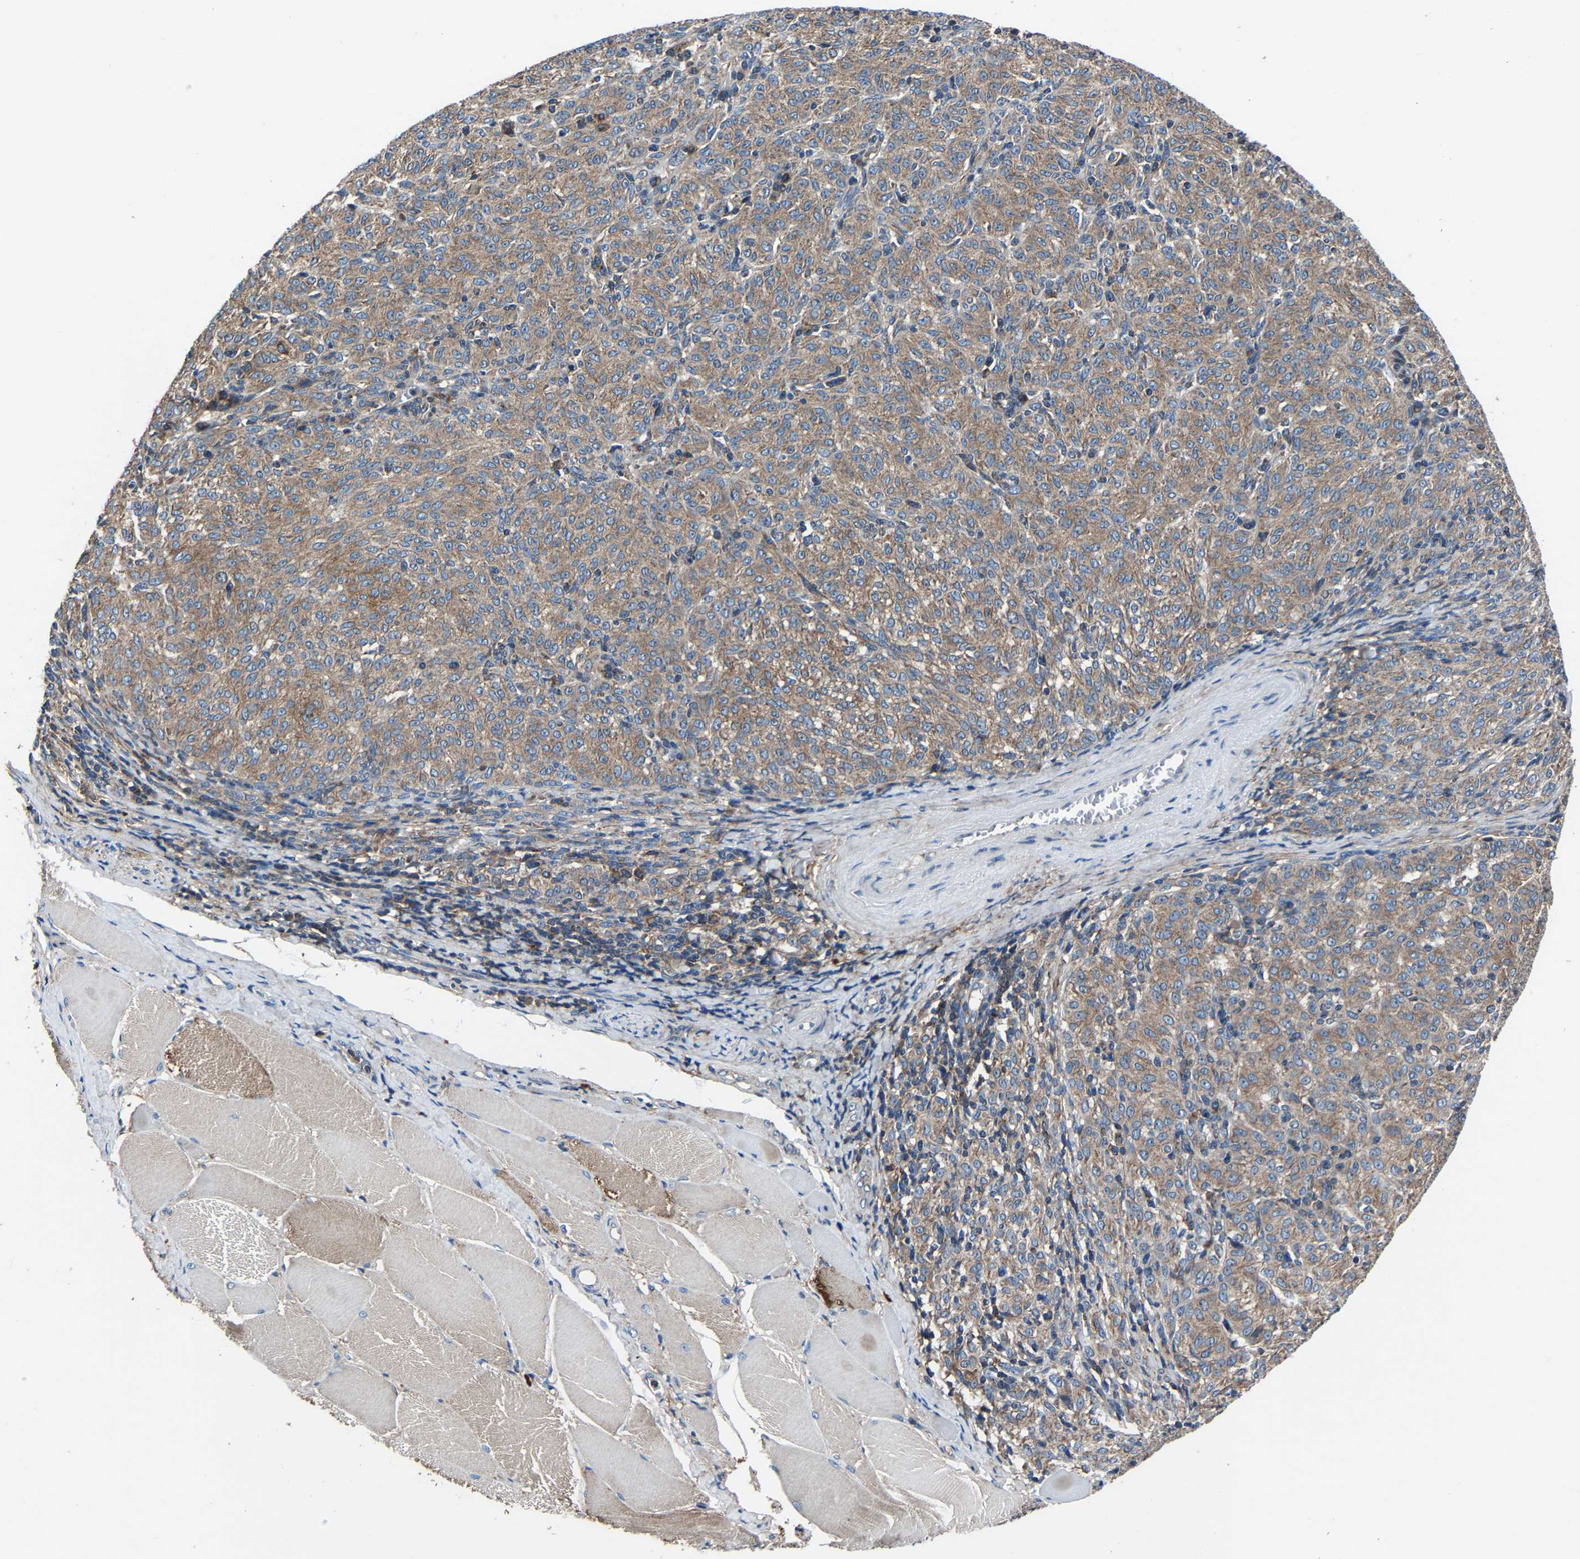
{"staining": {"intensity": "moderate", "quantity": ">75%", "location": "cytoplasmic/membranous"}, "tissue": "melanoma", "cell_type": "Tumor cells", "image_type": "cancer", "snomed": [{"axis": "morphology", "description": "Malignant melanoma, NOS"}, {"axis": "topography", "description": "Skin"}], "caption": "IHC (DAB) staining of human malignant melanoma reveals moderate cytoplasmic/membranous protein positivity in about >75% of tumor cells.", "gene": "KIAA1958", "patient": {"sex": "female", "age": 72}}